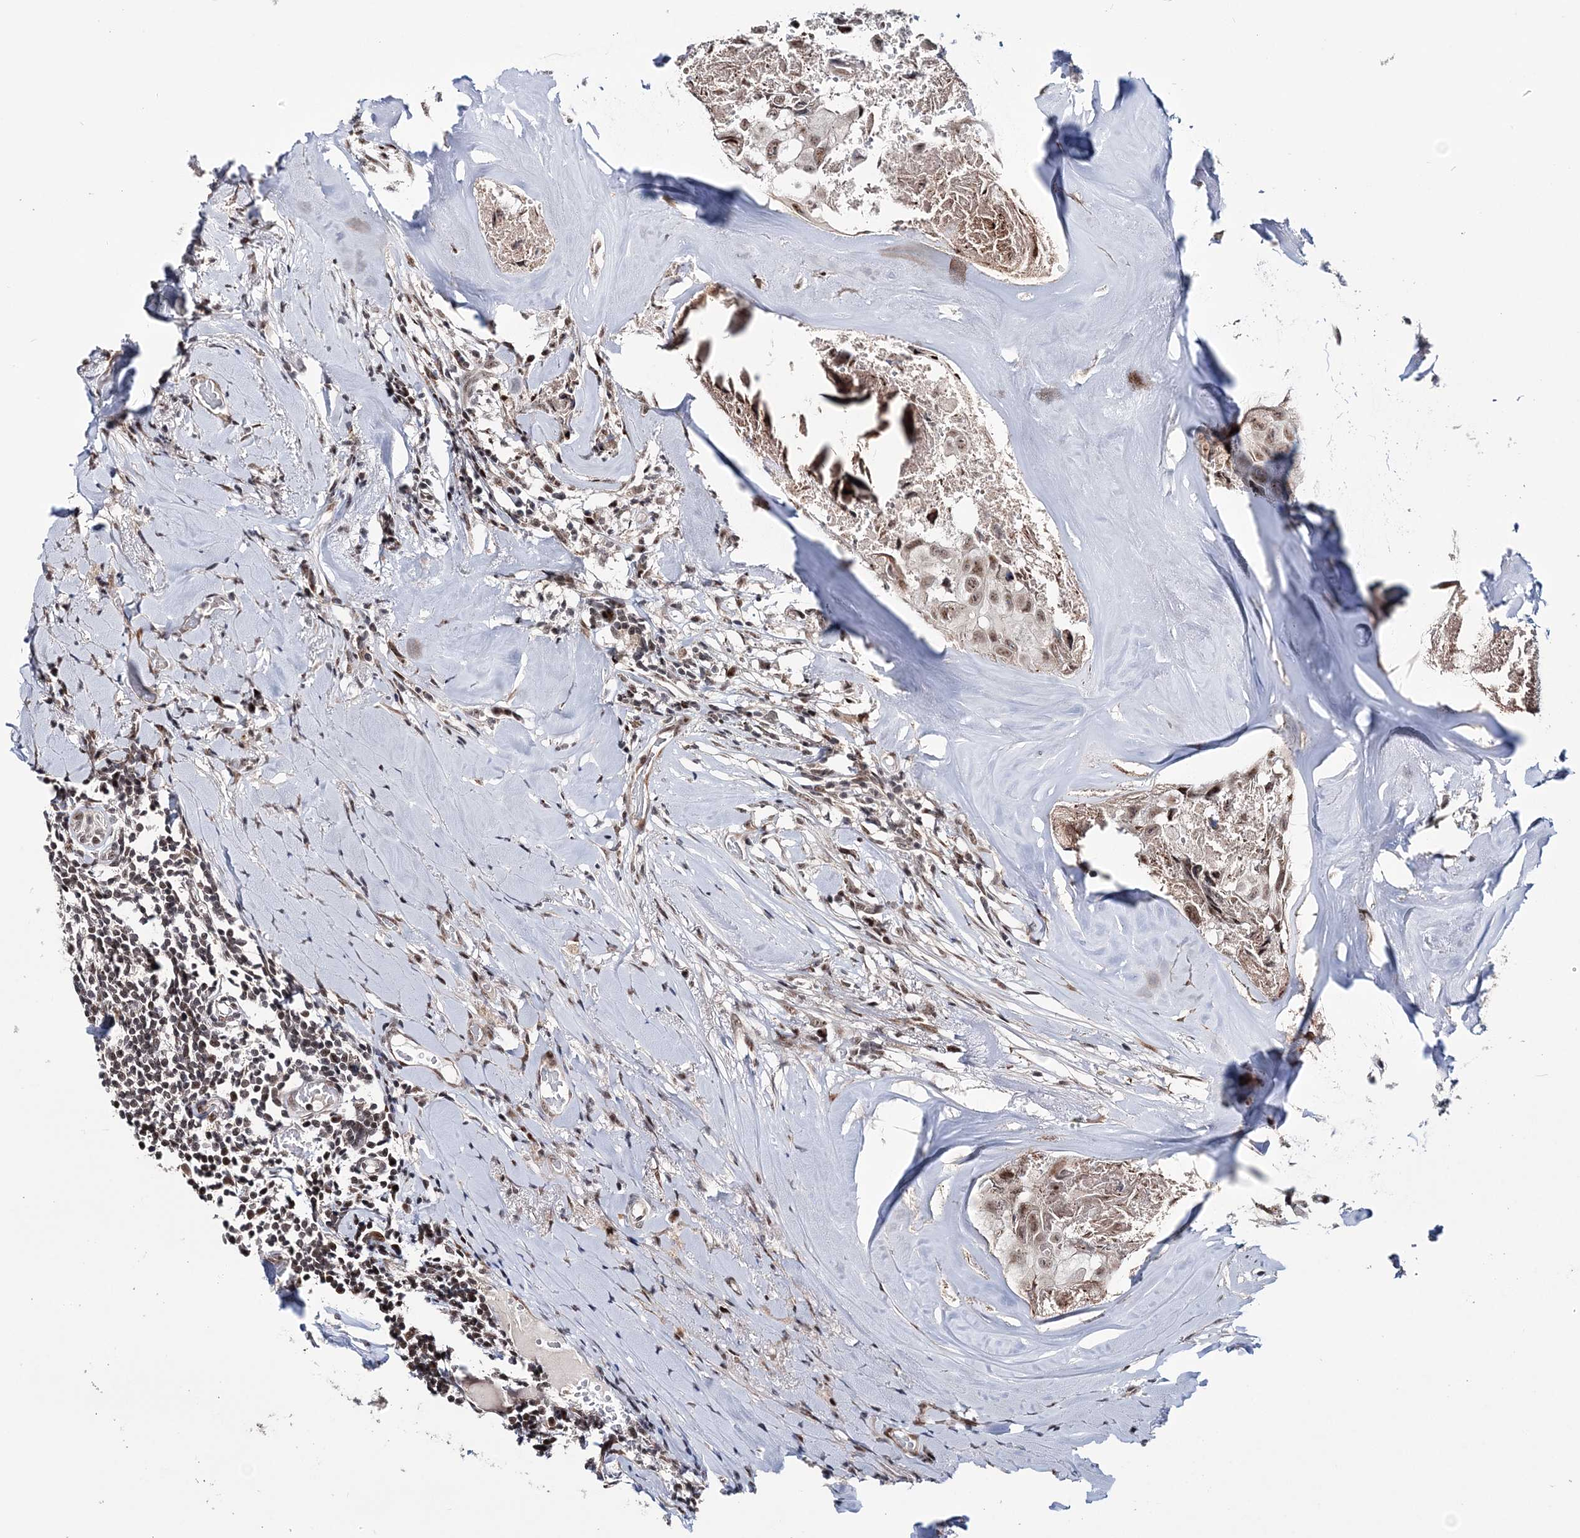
{"staining": {"intensity": "moderate", "quantity": "25%-75%", "location": "cytoplasmic/membranous,nuclear"}, "tissue": "head and neck cancer", "cell_type": "Tumor cells", "image_type": "cancer", "snomed": [{"axis": "morphology", "description": "Adenocarcinoma, NOS"}, {"axis": "morphology", "description": "Adenocarcinoma, metastatic, NOS"}, {"axis": "topography", "description": "Head-Neck"}], "caption": "Immunohistochemical staining of head and neck cancer demonstrates medium levels of moderate cytoplasmic/membranous and nuclear protein staining in about 25%-75% of tumor cells.", "gene": "TATDN2", "patient": {"sex": "male", "age": 75}}